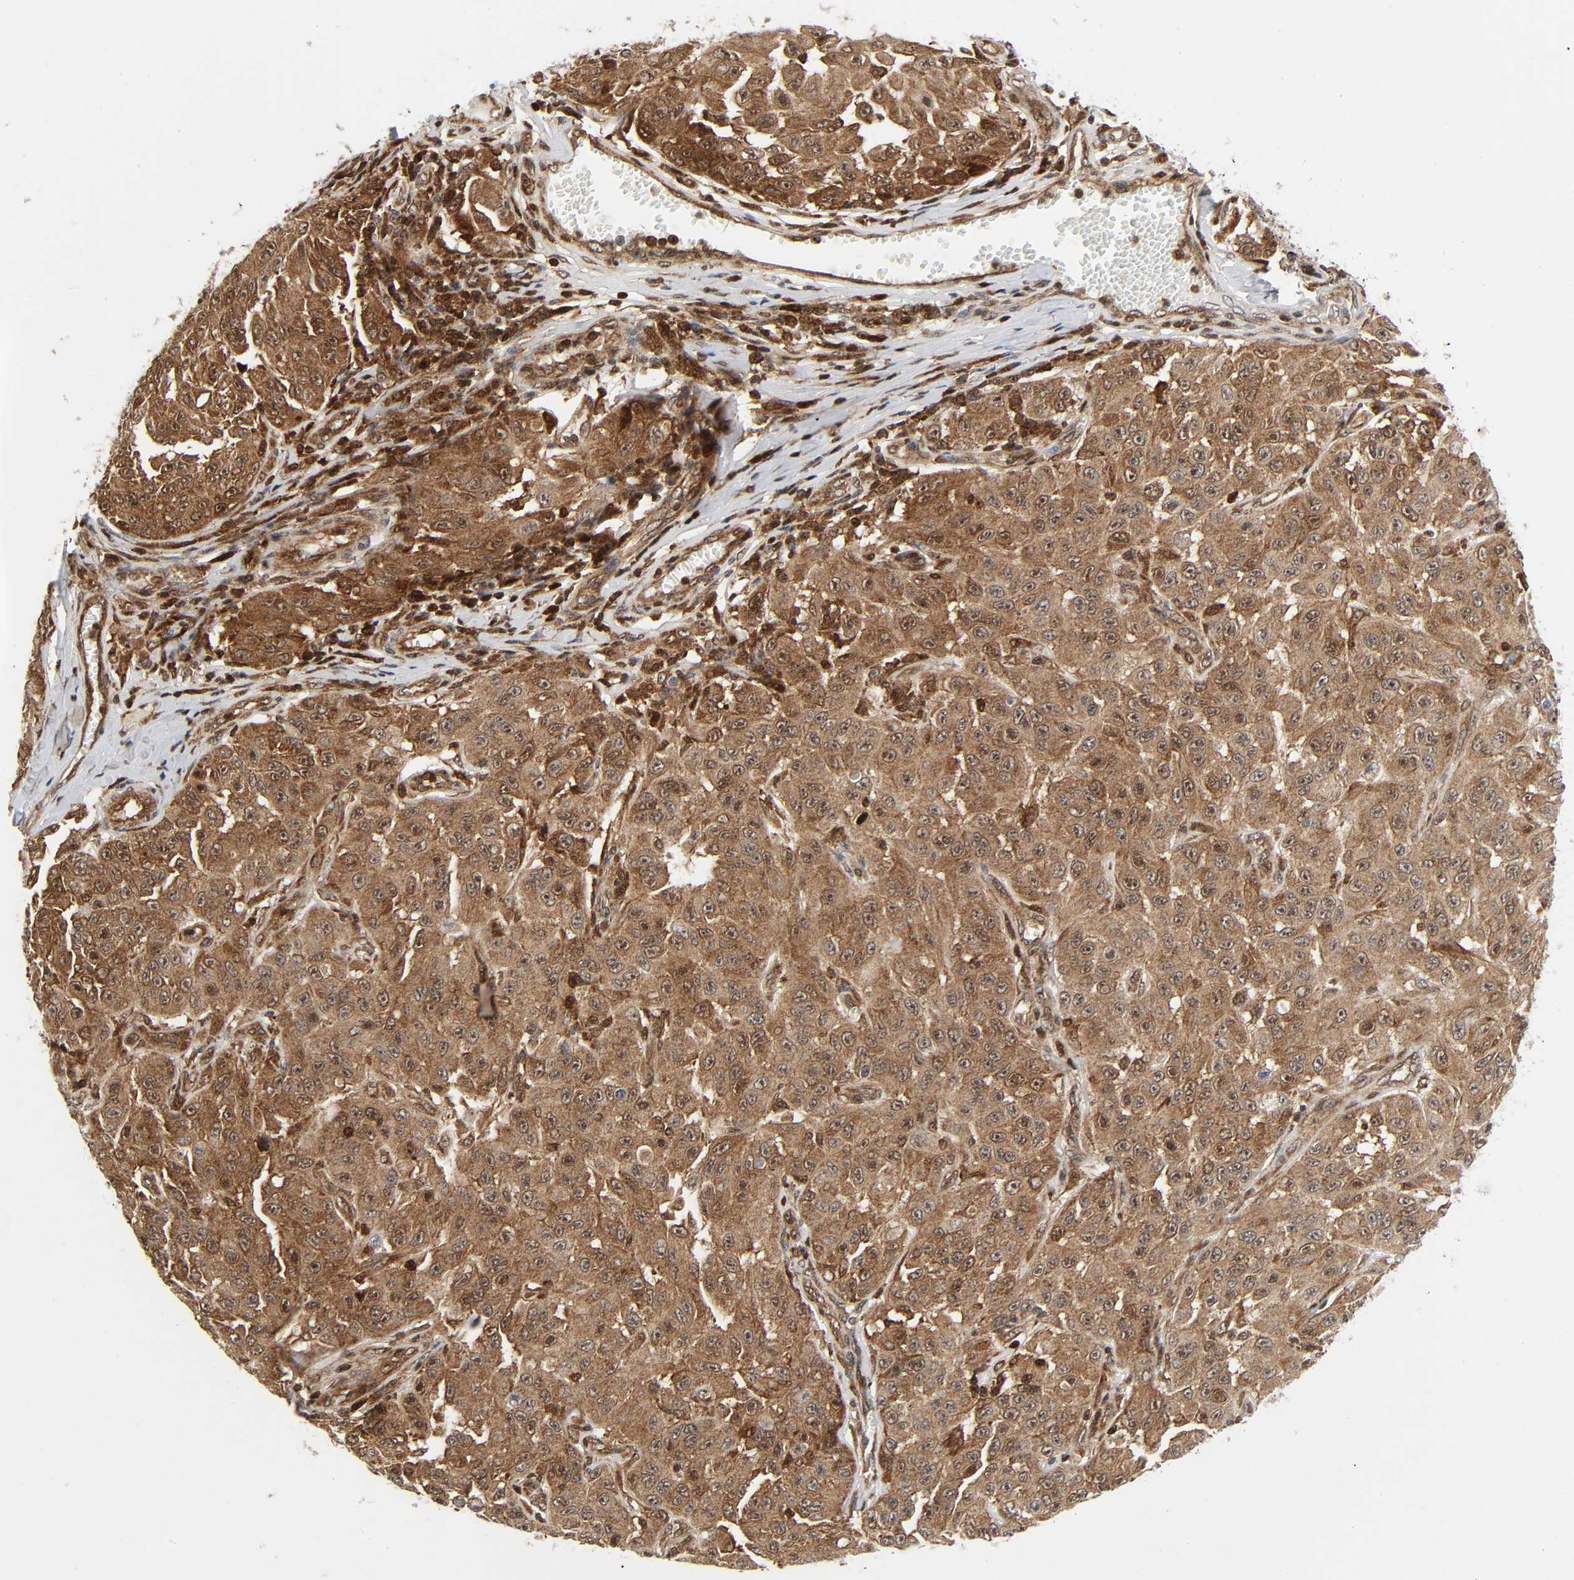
{"staining": {"intensity": "moderate", "quantity": ">75%", "location": "cytoplasmic/membranous"}, "tissue": "melanoma", "cell_type": "Tumor cells", "image_type": "cancer", "snomed": [{"axis": "morphology", "description": "Malignant melanoma, NOS"}, {"axis": "topography", "description": "Skin"}], "caption": "Human malignant melanoma stained with a brown dye displays moderate cytoplasmic/membranous positive expression in approximately >75% of tumor cells.", "gene": "MAPK1", "patient": {"sex": "male", "age": 30}}